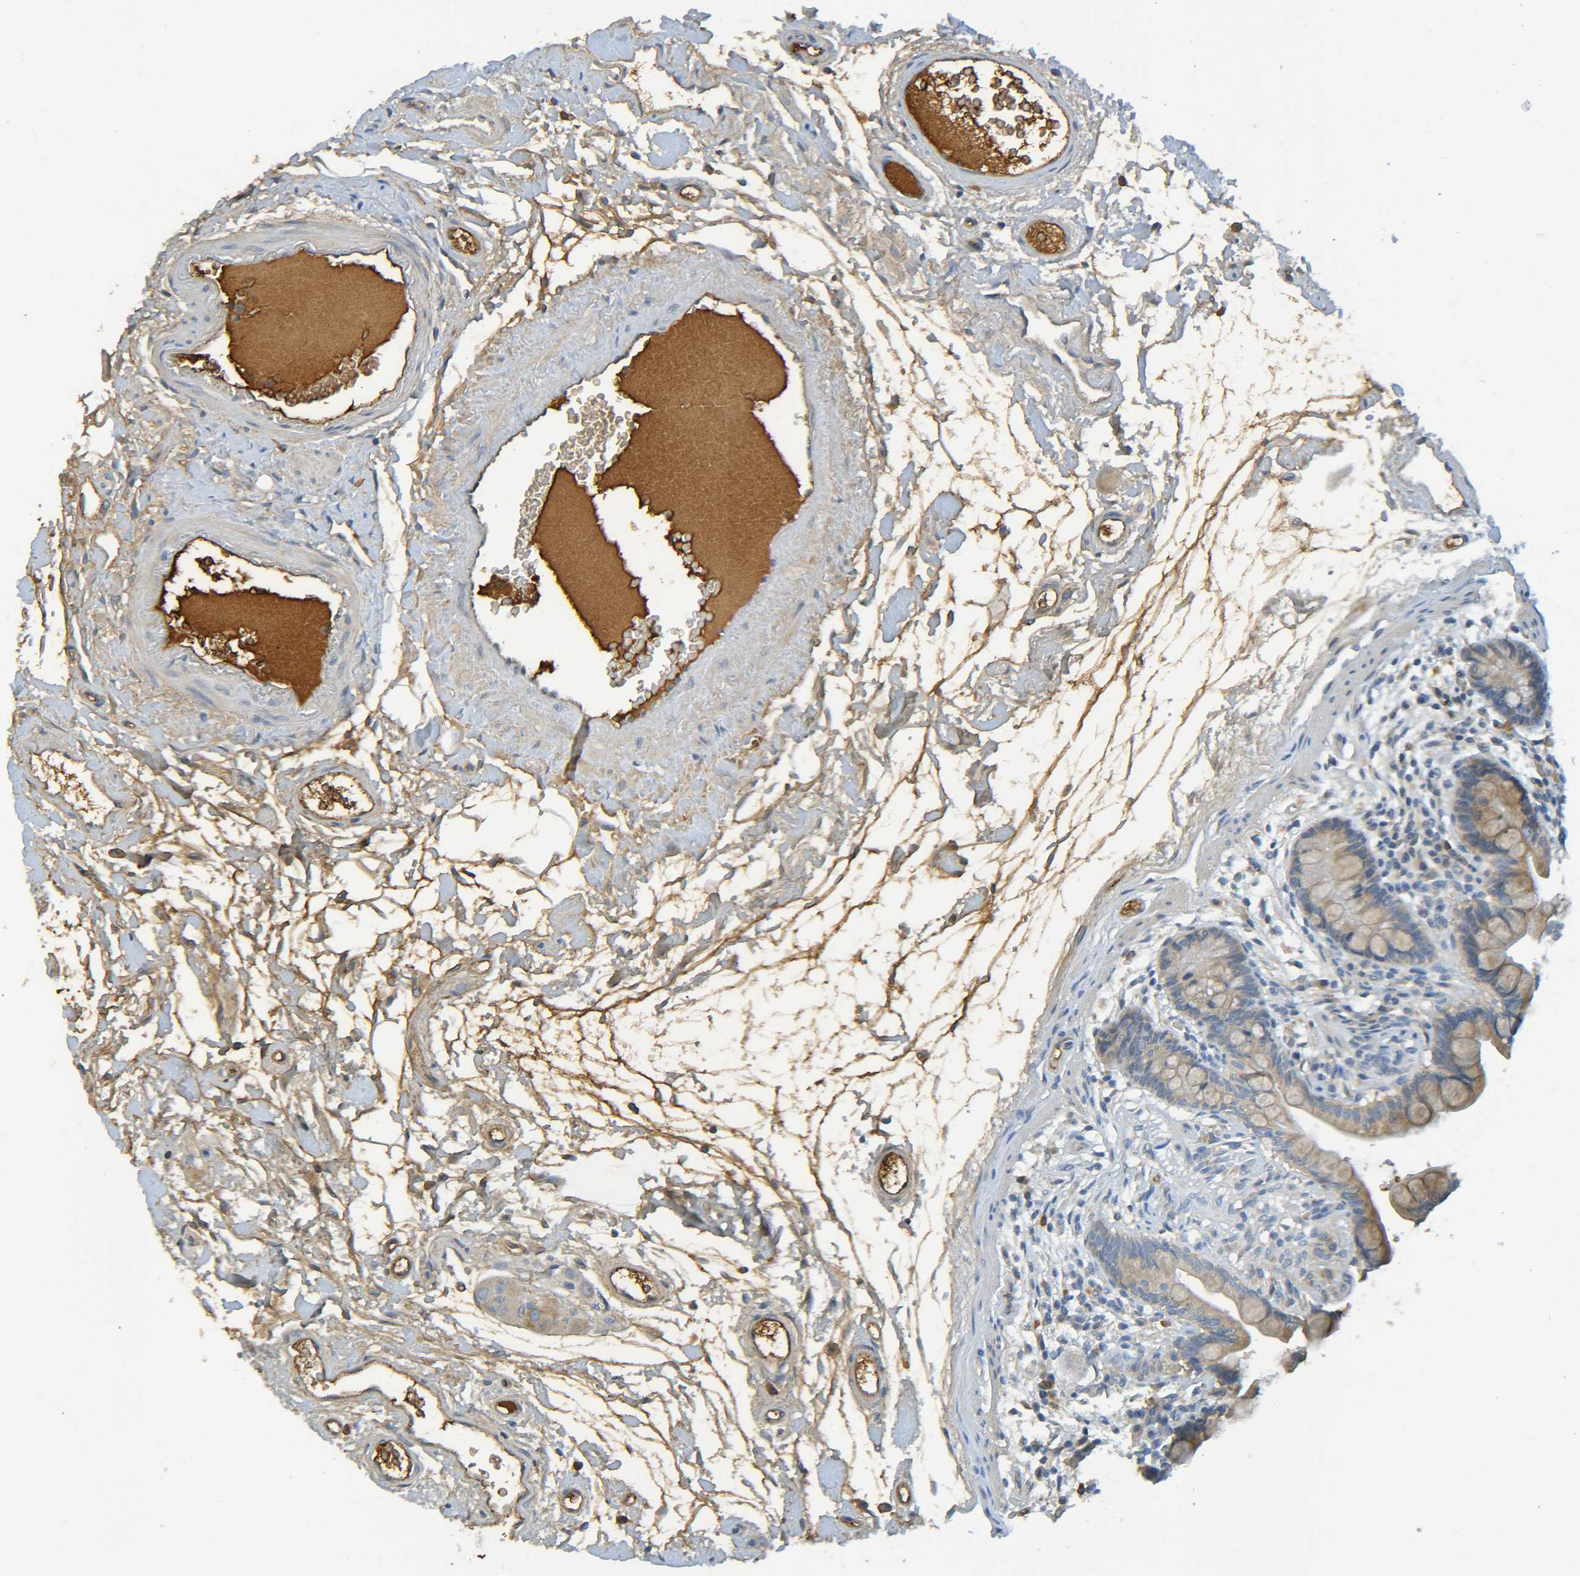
{"staining": {"intensity": "moderate", "quantity": ">75%", "location": "cytoplasmic/membranous"}, "tissue": "colon", "cell_type": "Endothelial cells", "image_type": "normal", "snomed": [{"axis": "morphology", "description": "Normal tissue, NOS"}, {"axis": "topography", "description": "Colon"}], "caption": "Moderate cytoplasmic/membranous protein expression is identified in approximately >75% of endothelial cells in colon. Nuclei are stained in blue.", "gene": "C1QA", "patient": {"sex": "male", "age": 73}}